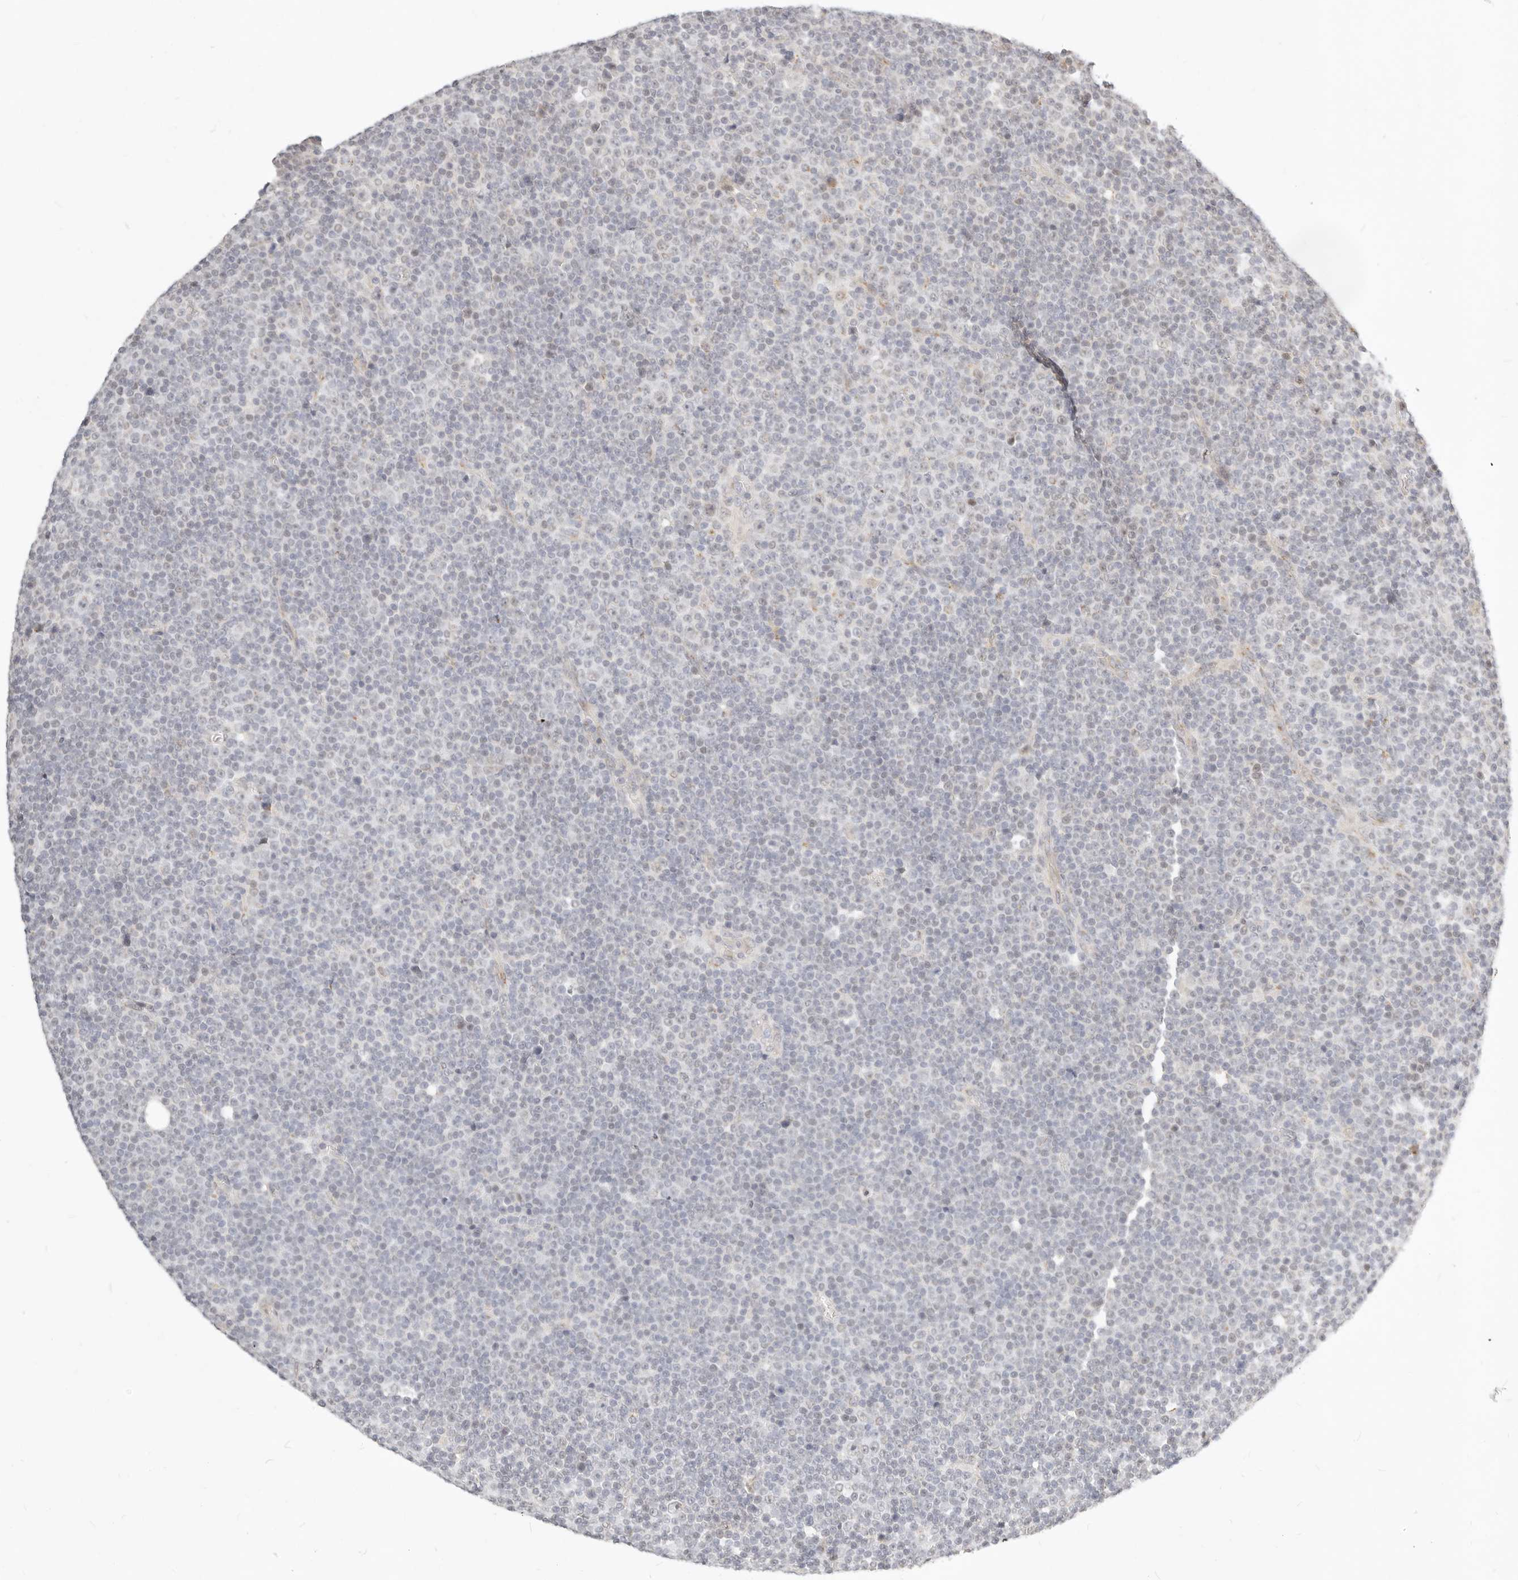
{"staining": {"intensity": "negative", "quantity": "none", "location": "none"}, "tissue": "lymphoma", "cell_type": "Tumor cells", "image_type": "cancer", "snomed": [{"axis": "morphology", "description": "Malignant lymphoma, non-Hodgkin's type, Low grade"}, {"axis": "topography", "description": "Lymph node"}], "caption": "Protein analysis of low-grade malignant lymphoma, non-Hodgkin's type shows no significant expression in tumor cells.", "gene": "FAM20B", "patient": {"sex": "female", "age": 67}}